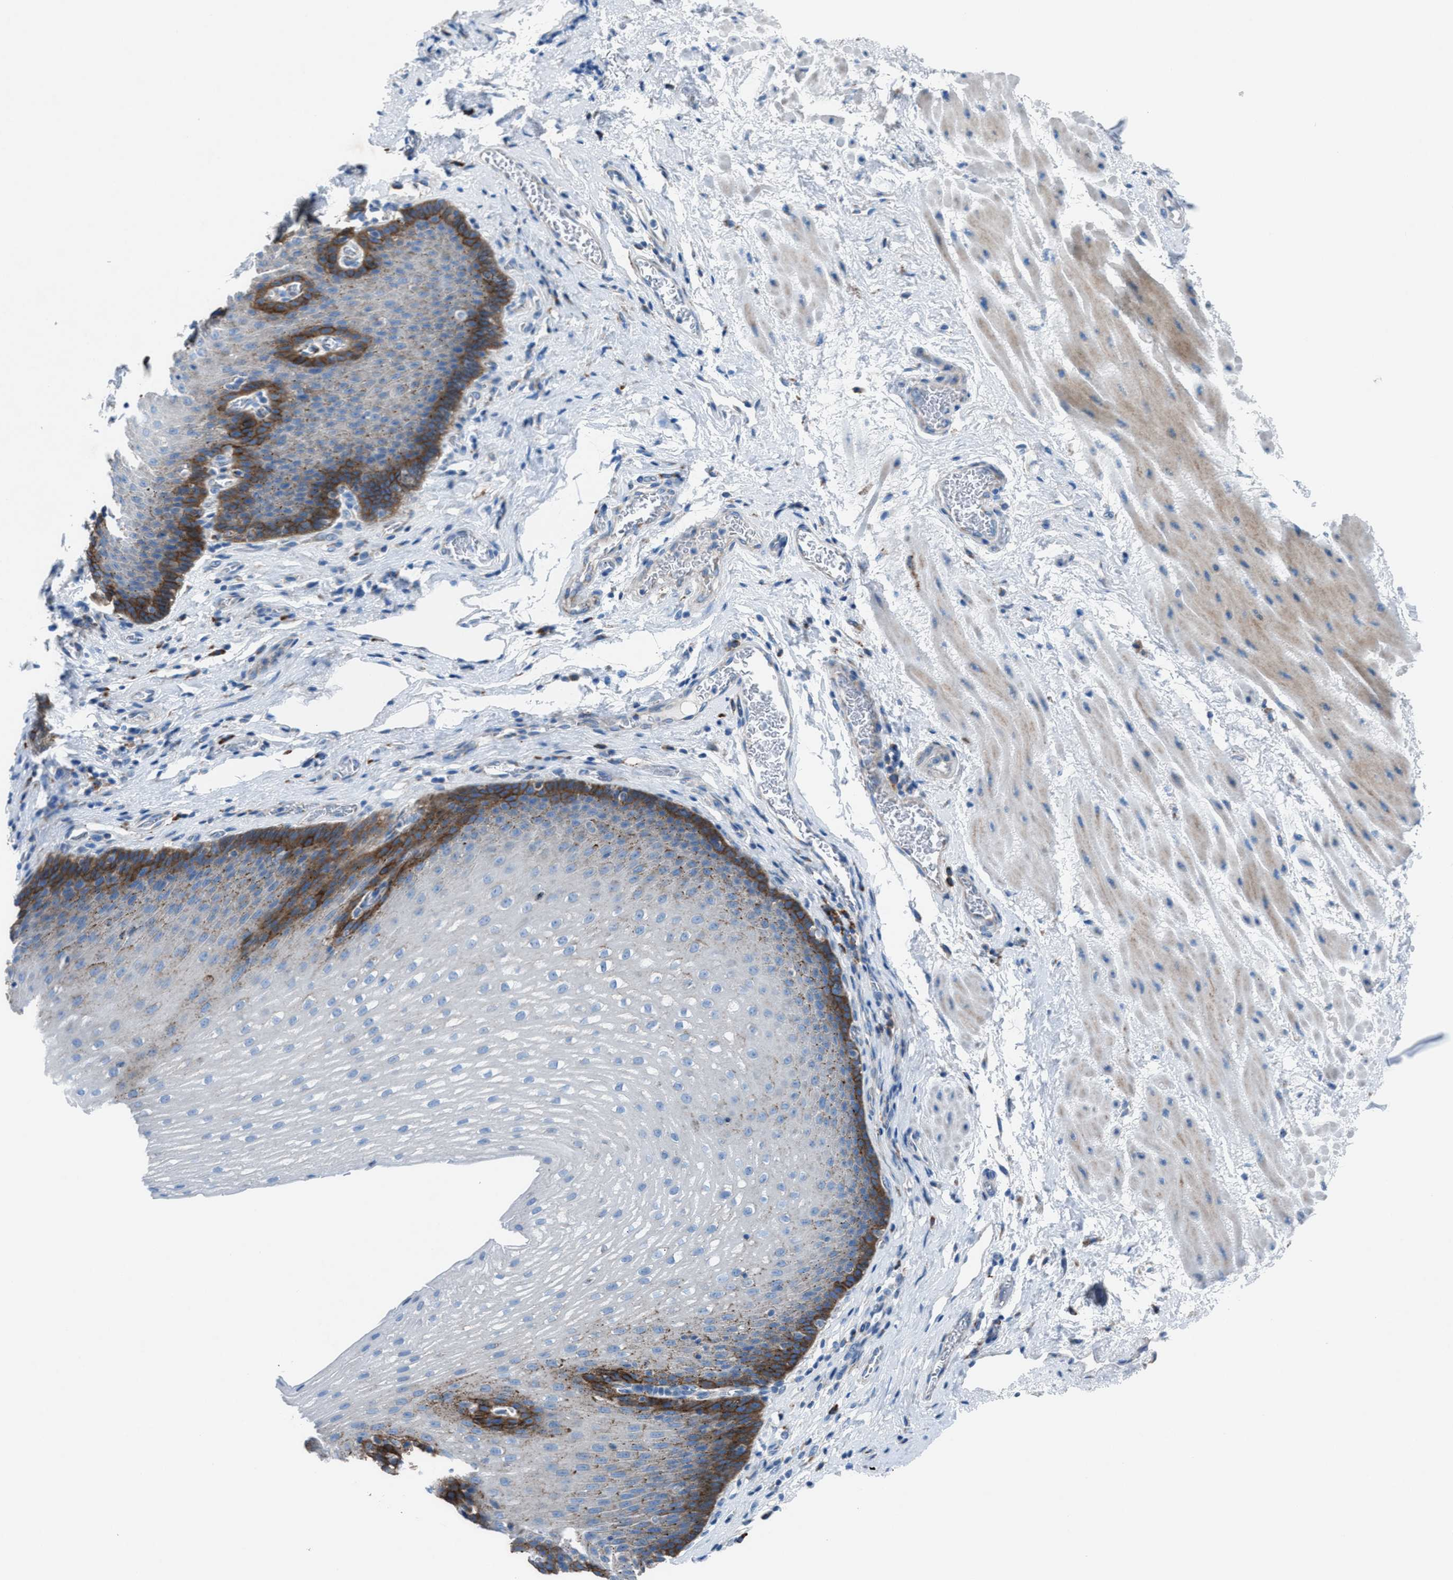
{"staining": {"intensity": "moderate", "quantity": "<25%", "location": "cytoplasmic/membranous"}, "tissue": "esophagus", "cell_type": "Squamous epithelial cells", "image_type": "normal", "snomed": [{"axis": "morphology", "description": "Normal tissue, NOS"}, {"axis": "topography", "description": "Esophagus"}], "caption": "IHC histopathology image of normal esophagus stained for a protein (brown), which exhibits low levels of moderate cytoplasmic/membranous positivity in about <25% of squamous epithelial cells.", "gene": "CD1B", "patient": {"sex": "male", "age": 48}}